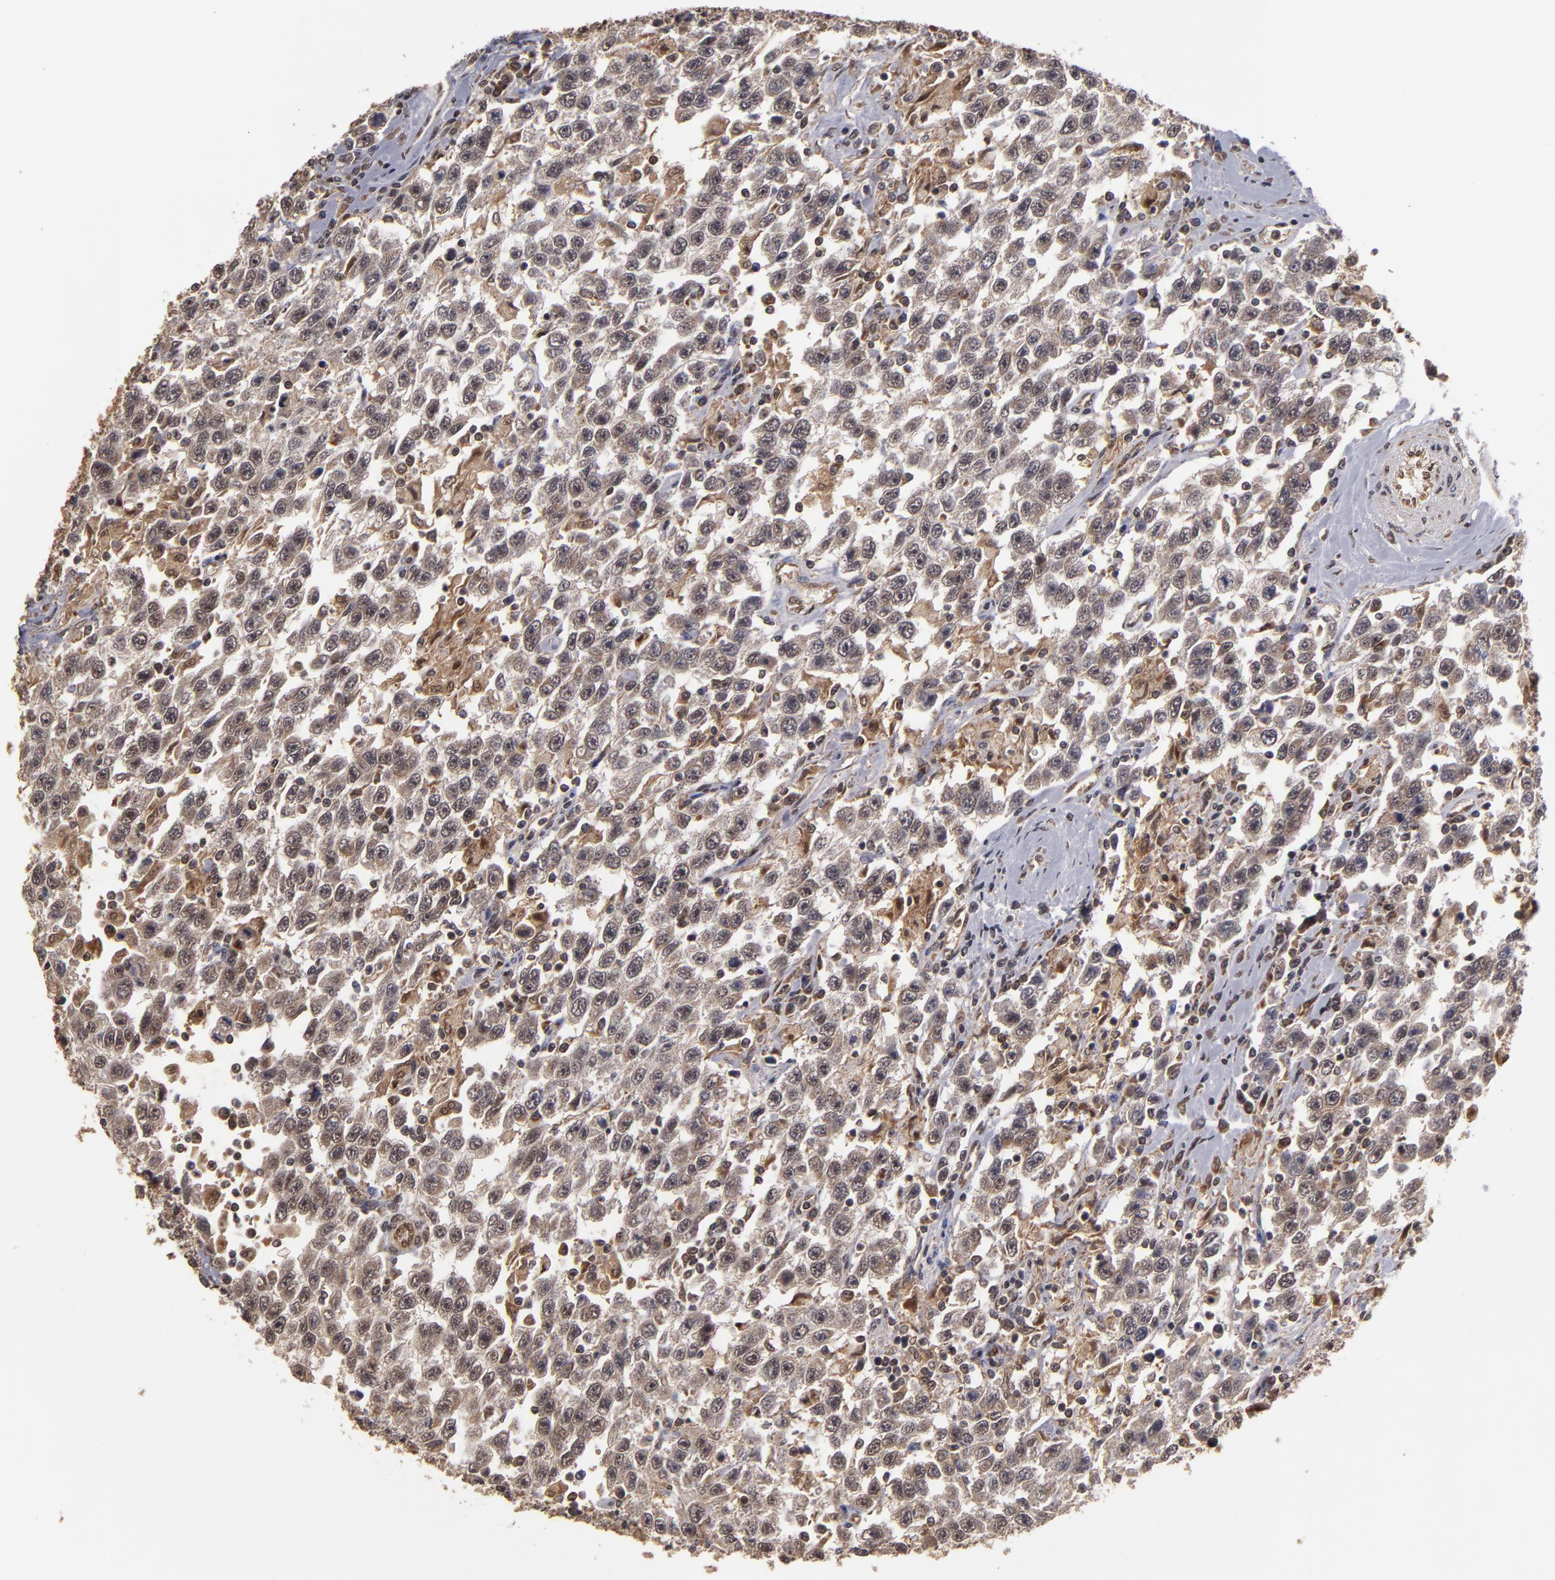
{"staining": {"intensity": "moderate", "quantity": "<25%", "location": "cytoplasmic/membranous"}, "tissue": "testis cancer", "cell_type": "Tumor cells", "image_type": "cancer", "snomed": [{"axis": "morphology", "description": "Seminoma, NOS"}, {"axis": "topography", "description": "Testis"}], "caption": "Protein staining by immunohistochemistry exhibits moderate cytoplasmic/membranous staining in approximately <25% of tumor cells in testis cancer (seminoma).", "gene": "CUL5", "patient": {"sex": "male", "age": 41}}